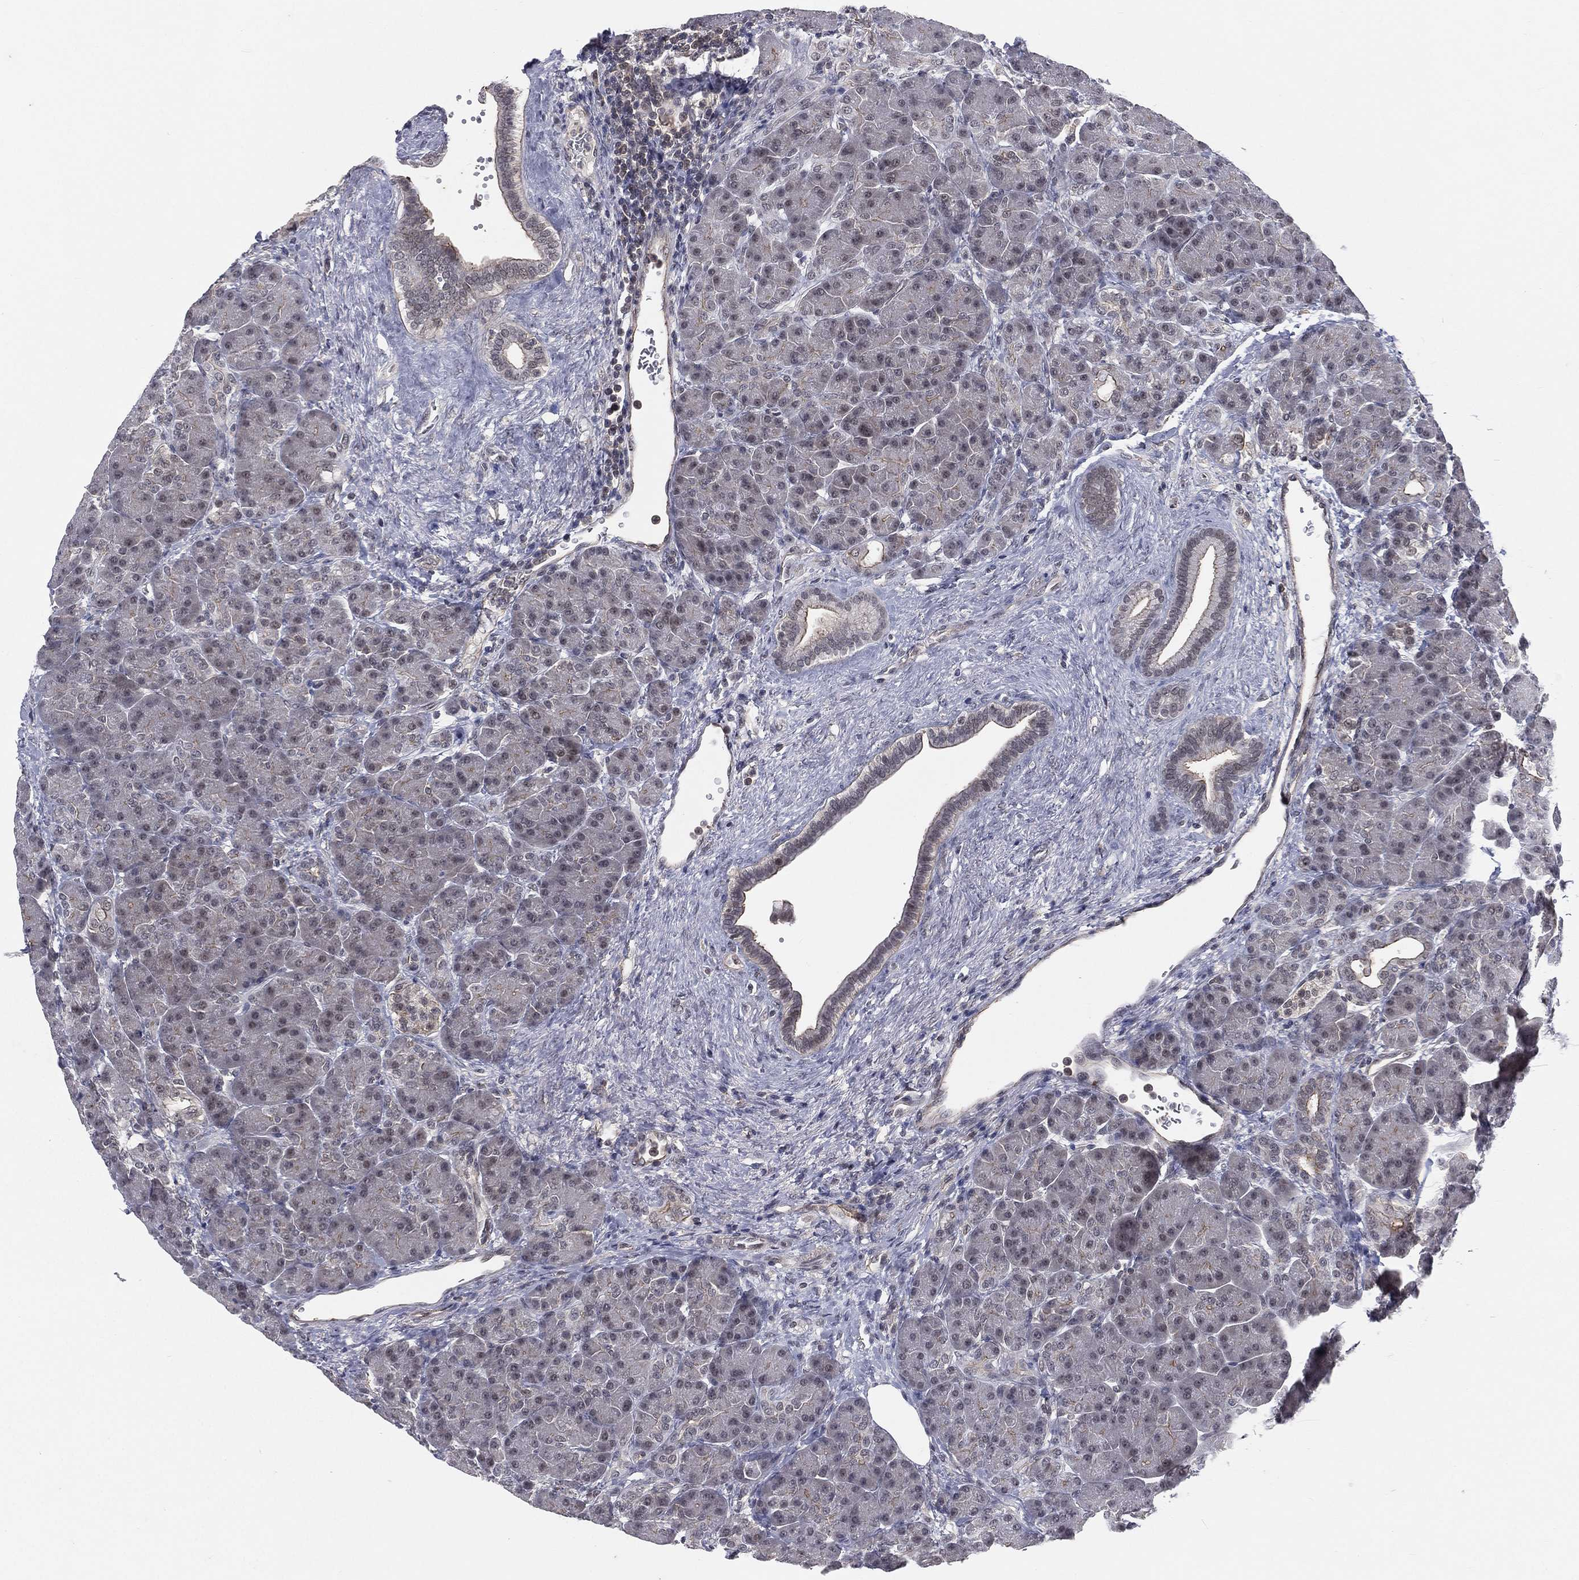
{"staining": {"intensity": "moderate", "quantity": "<25%", "location": "cytoplasmic/membranous"}, "tissue": "pancreas", "cell_type": "Exocrine glandular cells", "image_type": "normal", "snomed": [{"axis": "morphology", "description": "Normal tissue, NOS"}, {"axis": "topography", "description": "Pancreas"}], "caption": "Moderate cytoplasmic/membranous positivity is seen in about <25% of exocrine glandular cells in unremarkable pancreas.", "gene": "MORC2", "patient": {"sex": "female", "age": 63}}